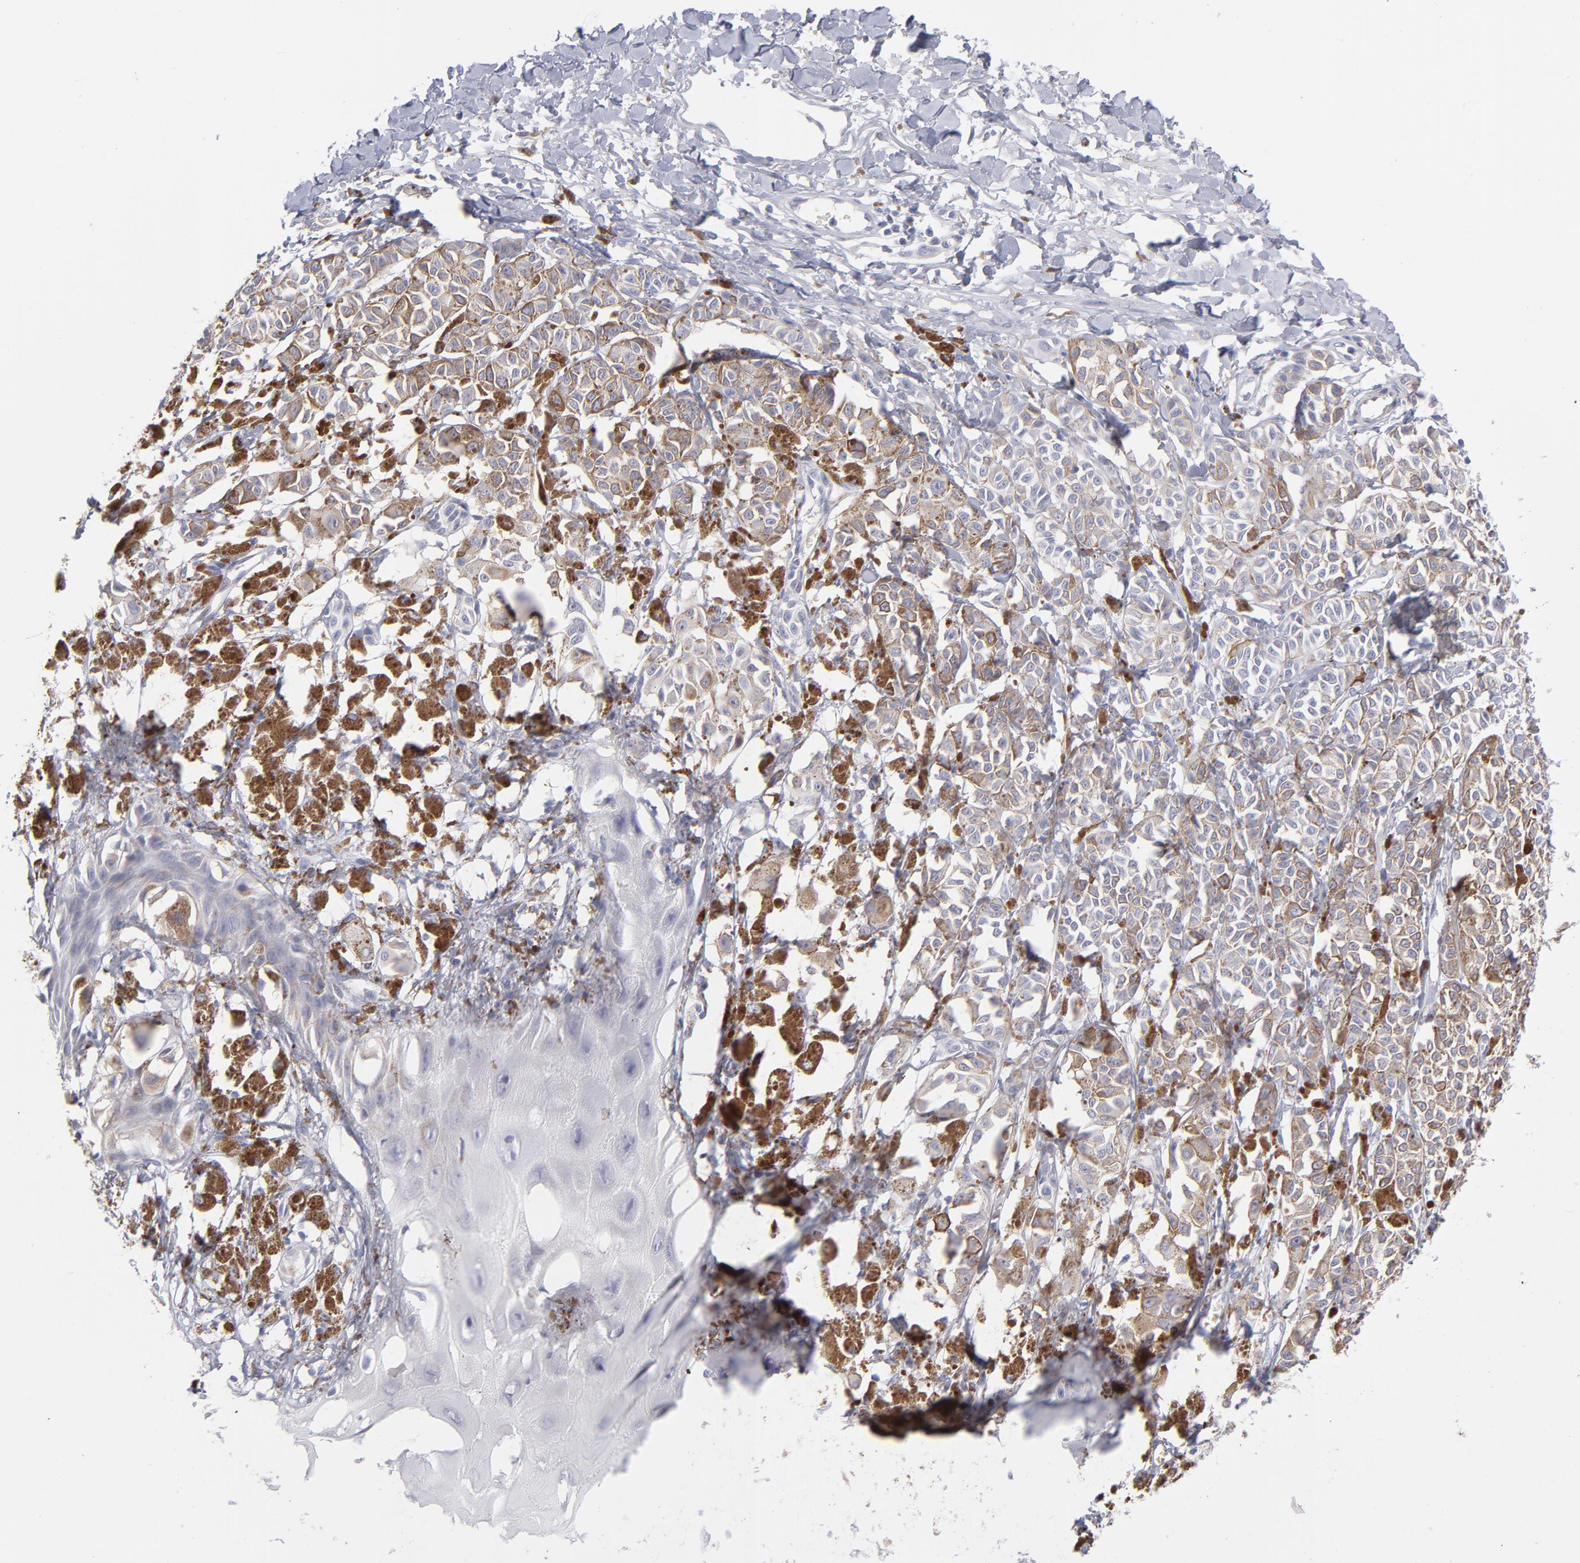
{"staining": {"intensity": "negative", "quantity": "none", "location": "none"}, "tissue": "melanoma", "cell_type": "Tumor cells", "image_type": "cancer", "snomed": [{"axis": "morphology", "description": "Malignant melanoma, NOS"}, {"axis": "topography", "description": "Skin"}], "caption": "A high-resolution micrograph shows immunohistochemistry staining of melanoma, which reveals no significant positivity in tumor cells.", "gene": "MTHFD2", "patient": {"sex": "male", "age": 76}}